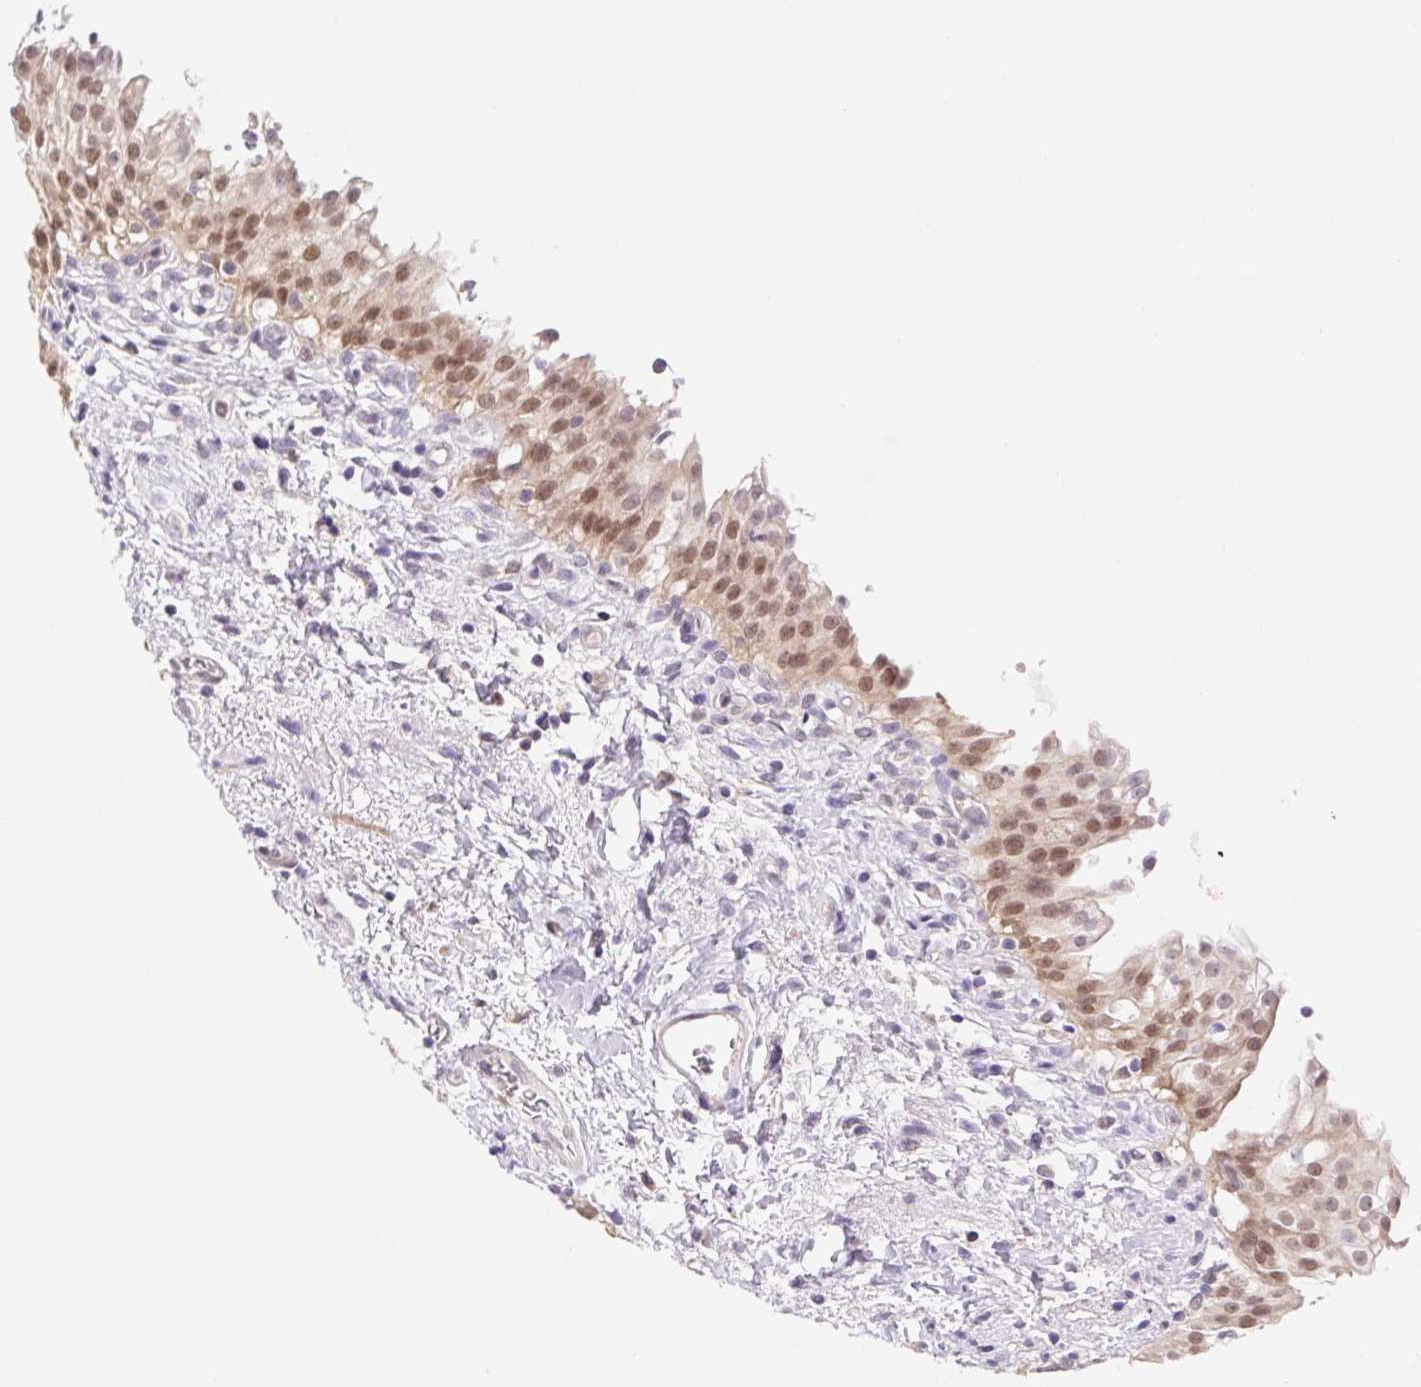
{"staining": {"intensity": "moderate", "quantity": ">75%", "location": "cytoplasmic/membranous,nuclear"}, "tissue": "urinary bladder", "cell_type": "Urothelial cells", "image_type": "normal", "snomed": [{"axis": "morphology", "description": "Normal tissue, NOS"}, {"axis": "topography", "description": "Urinary bladder"}, {"axis": "topography", "description": "Peripheral nerve tissue"}], "caption": "IHC photomicrograph of unremarkable urinary bladder: urinary bladder stained using immunohistochemistry (IHC) exhibits medium levels of moderate protein expression localized specifically in the cytoplasmic/membranous,nuclear of urothelial cells, appearing as a cytoplasmic/membranous,nuclear brown color.", "gene": "L3MBTL4", "patient": {"sex": "female", "age": 60}}